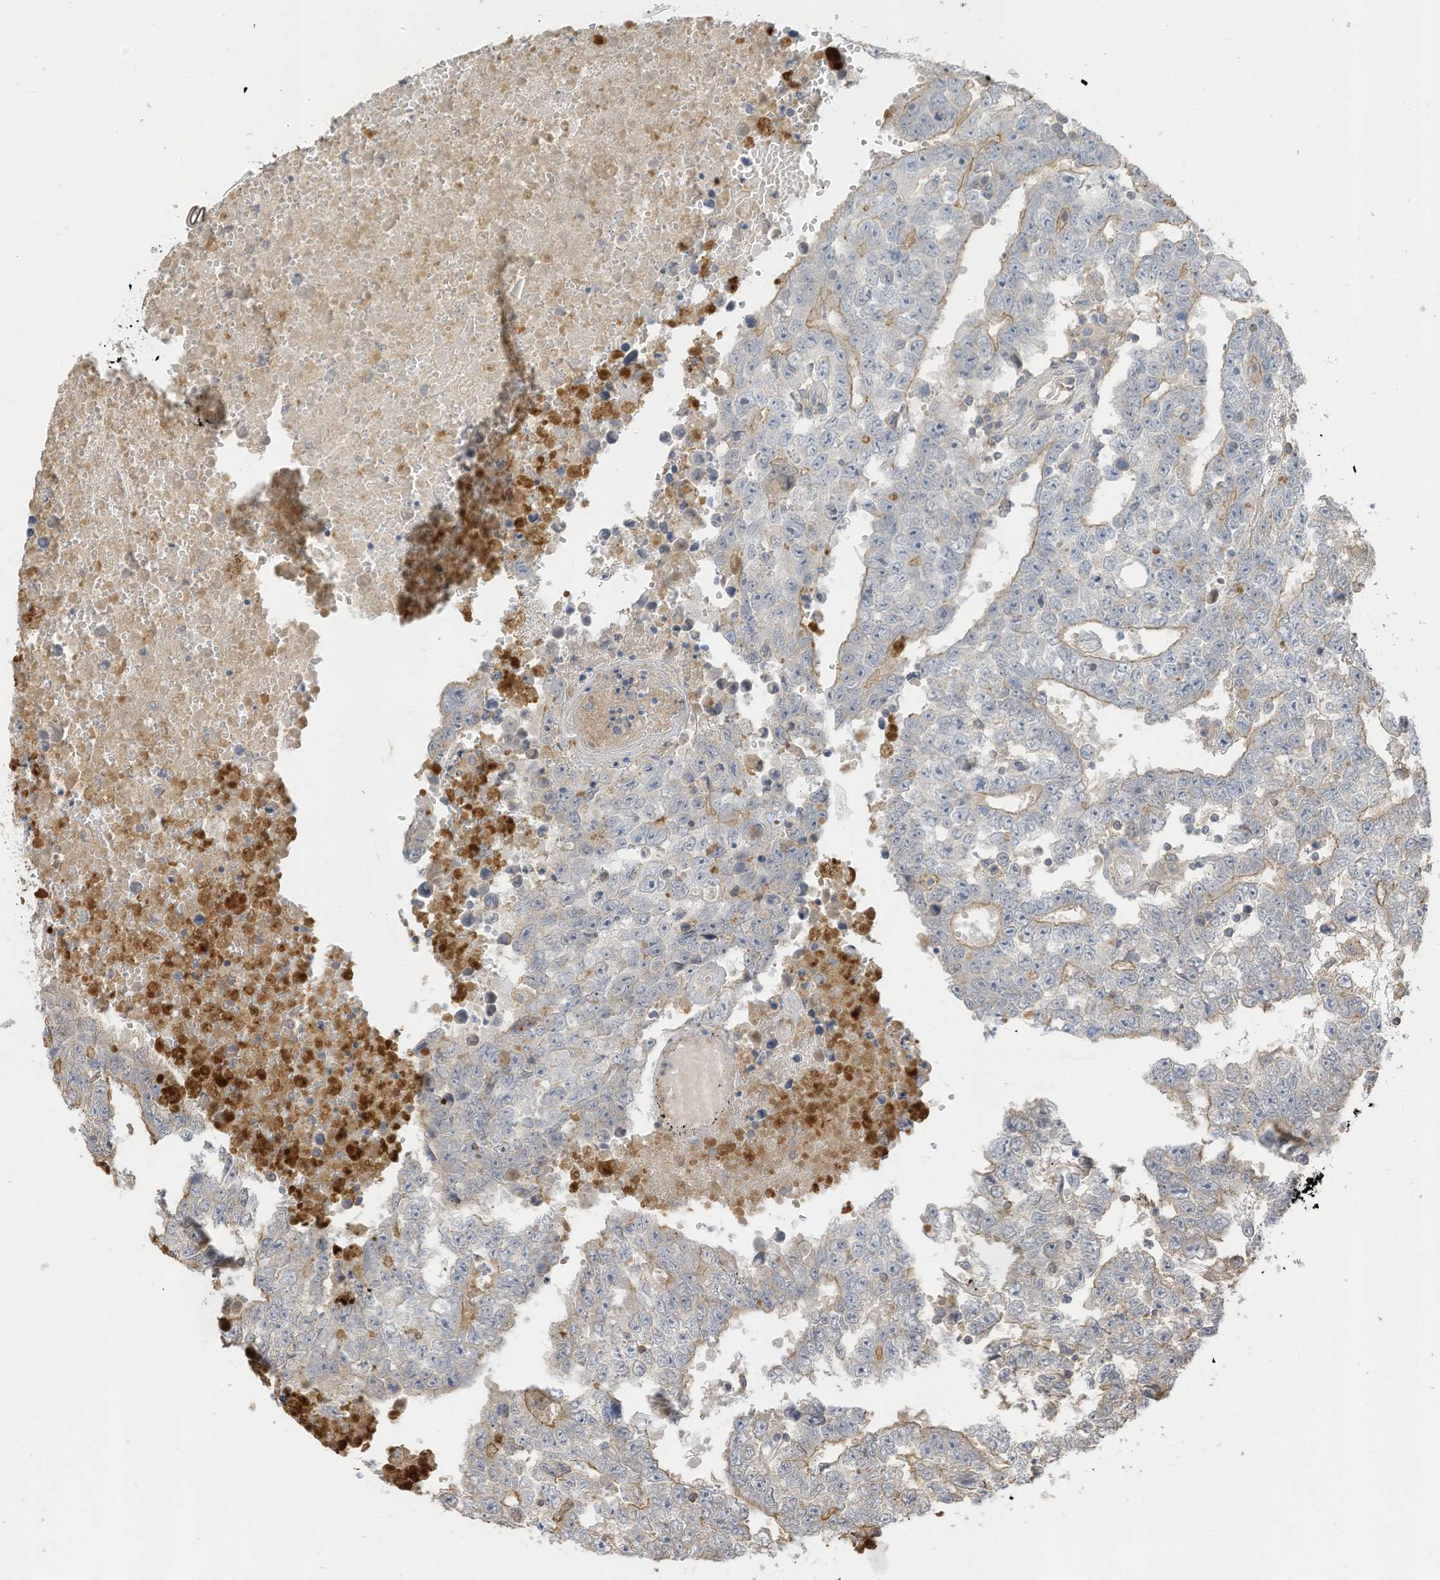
{"staining": {"intensity": "weak", "quantity": "<25%", "location": "cytoplasmic/membranous"}, "tissue": "testis cancer", "cell_type": "Tumor cells", "image_type": "cancer", "snomed": [{"axis": "morphology", "description": "Carcinoma, Embryonal, NOS"}, {"axis": "topography", "description": "Testis"}], "caption": "Immunohistochemistry image of neoplastic tissue: testis cancer stained with DAB reveals no significant protein expression in tumor cells. The staining is performed using DAB (3,3'-diaminobenzidine) brown chromogen with nuclei counter-stained in using hematoxylin.", "gene": "SLFN14", "patient": {"sex": "male", "age": 25}}